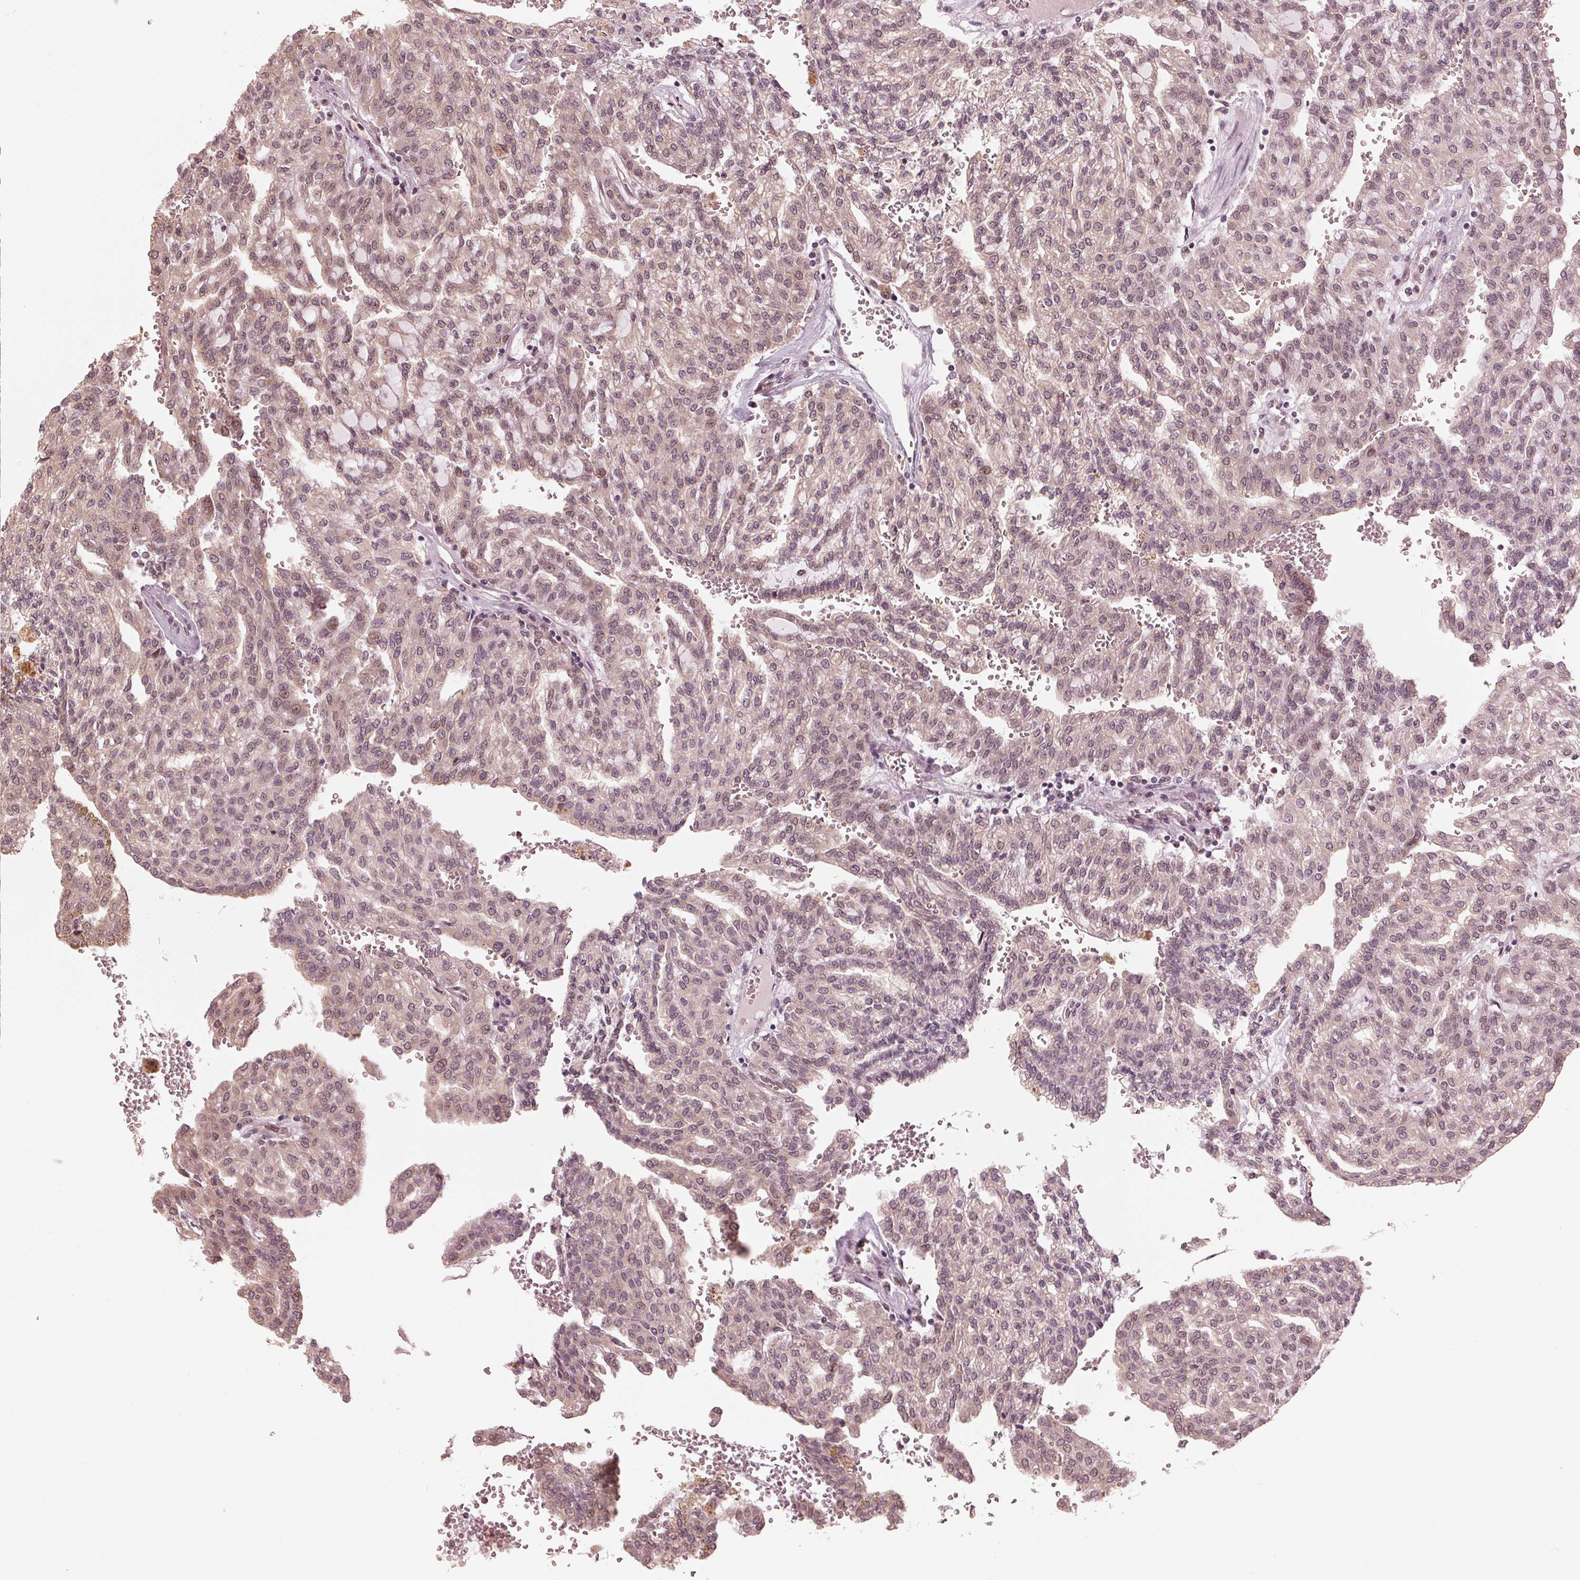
{"staining": {"intensity": "weak", "quantity": "<25%", "location": "nuclear"}, "tissue": "renal cancer", "cell_type": "Tumor cells", "image_type": "cancer", "snomed": [{"axis": "morphology", "description": "Adenocarcinoma, NOS"}, {"axis": "topography", "description": "Kidney"}], "caption": "Immunohistochemistry micrograph of neoplastic tissue: human renal adenocarcinoma stained with DAB (3,3'-diaminobenzidine) exhibits no significant protein positivity in tumor cells.", "gene": "ZNF471", "patient": {"sex": "male", "age": 63}}